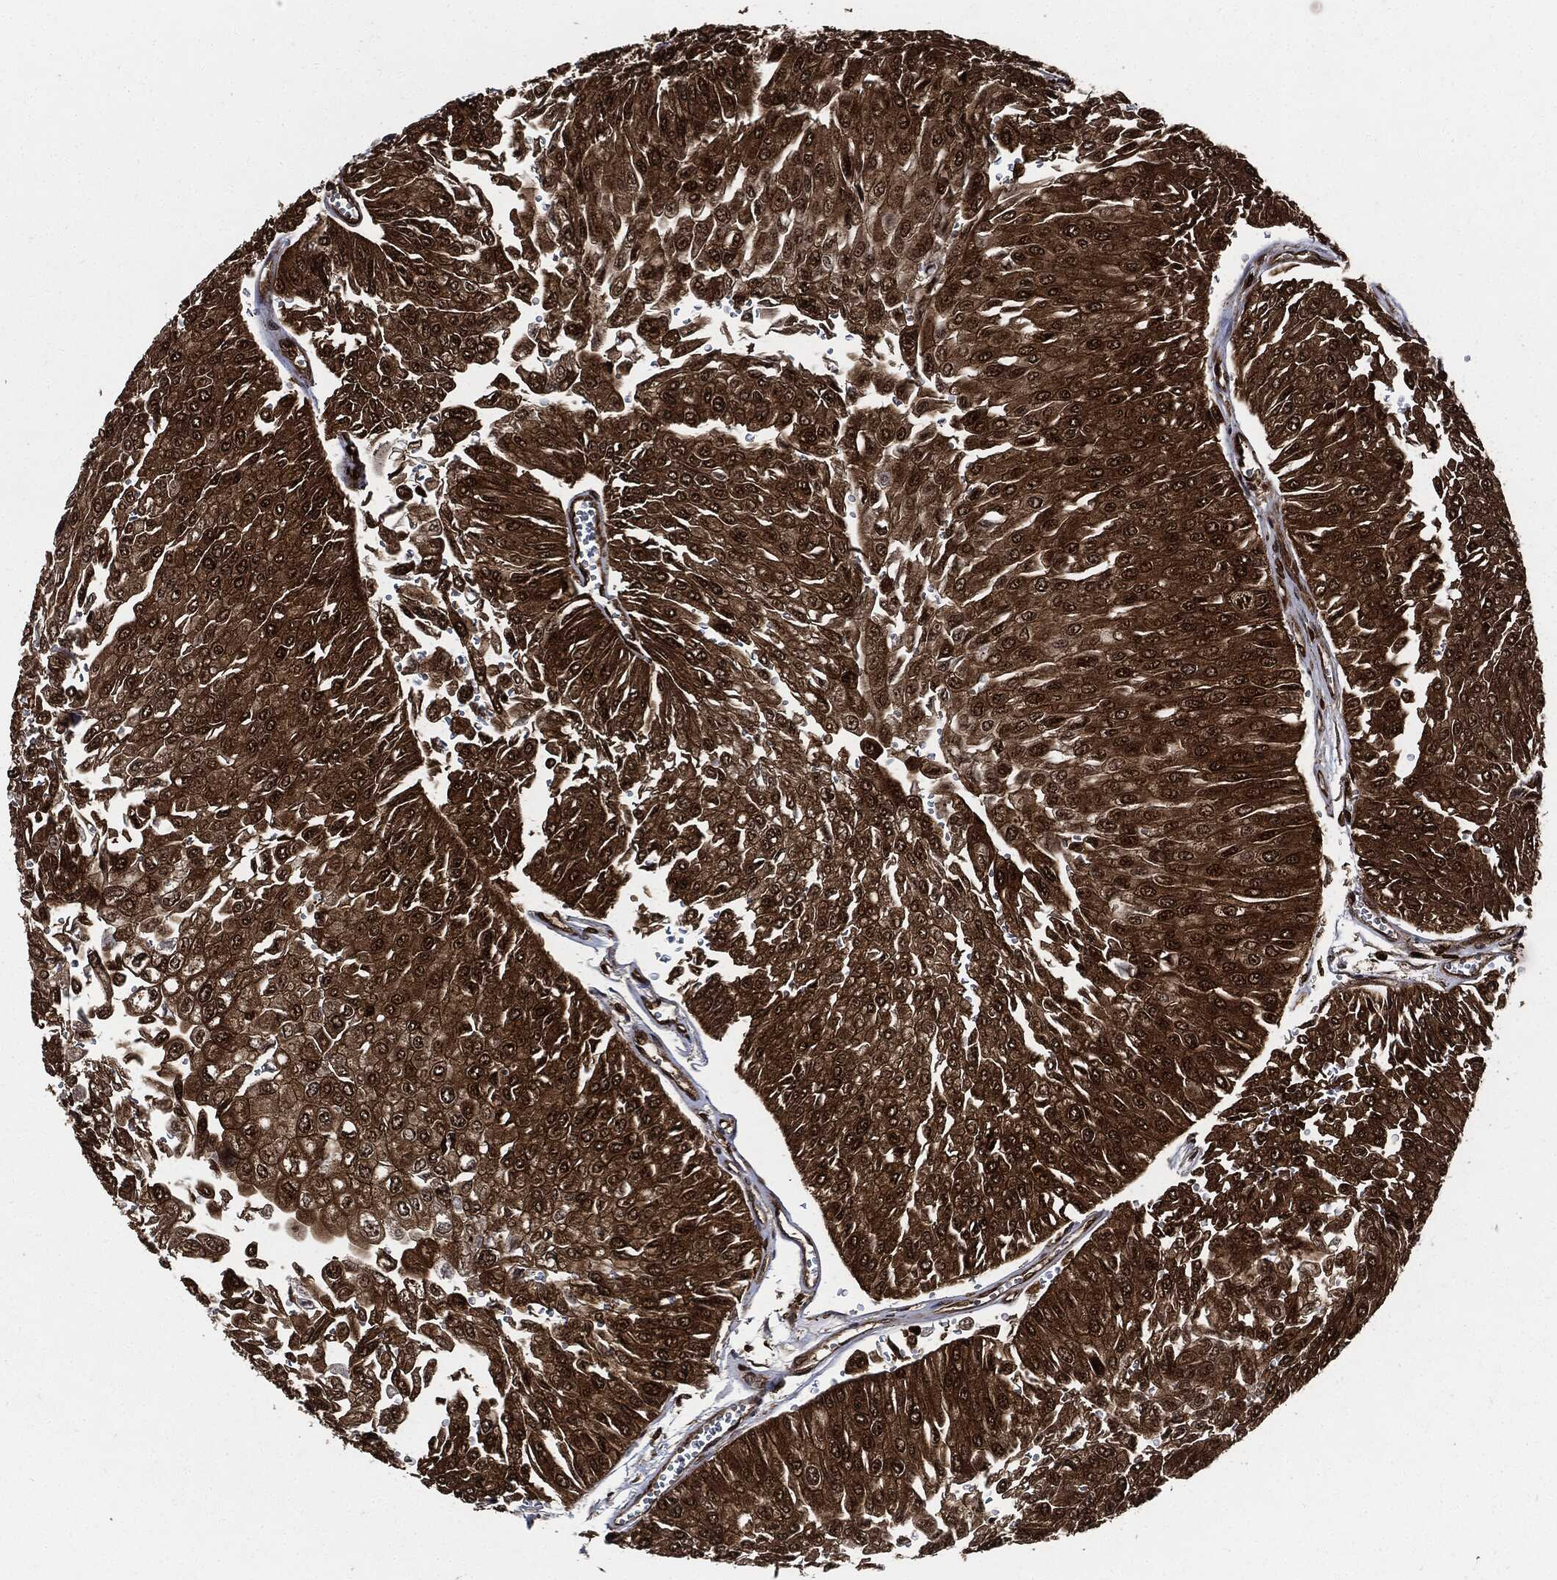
{"staining": {"intensity": "strong", "quantity": ">75%", "location": "cytoplasmic/membranous"}, "tissue": "urothelial cancer", "cell_type": "Tumor cells", "image_type": "cancer", "snomed": [{"axis": "morphology", "description": "Urothelial carcinoma, Low grade"}, {"axis": "topography", "description": "Urinary bladder"}], "caption": "Immunohistochemistry (IHC) staining of urothelial cancer, which displays high levels of strong cytoplasmic/membranous expression in about >75% of tumor cells indicating strong cytoplasmic/membranous protein expression. The staining was performed using DAB (3,3'-diaminobenzidine) (brown) for protein detection and nuclei were counterstained in hematoxylin (blue).", "gene": "YWHAB", "patient": {"sex": "male", "age": 67}}